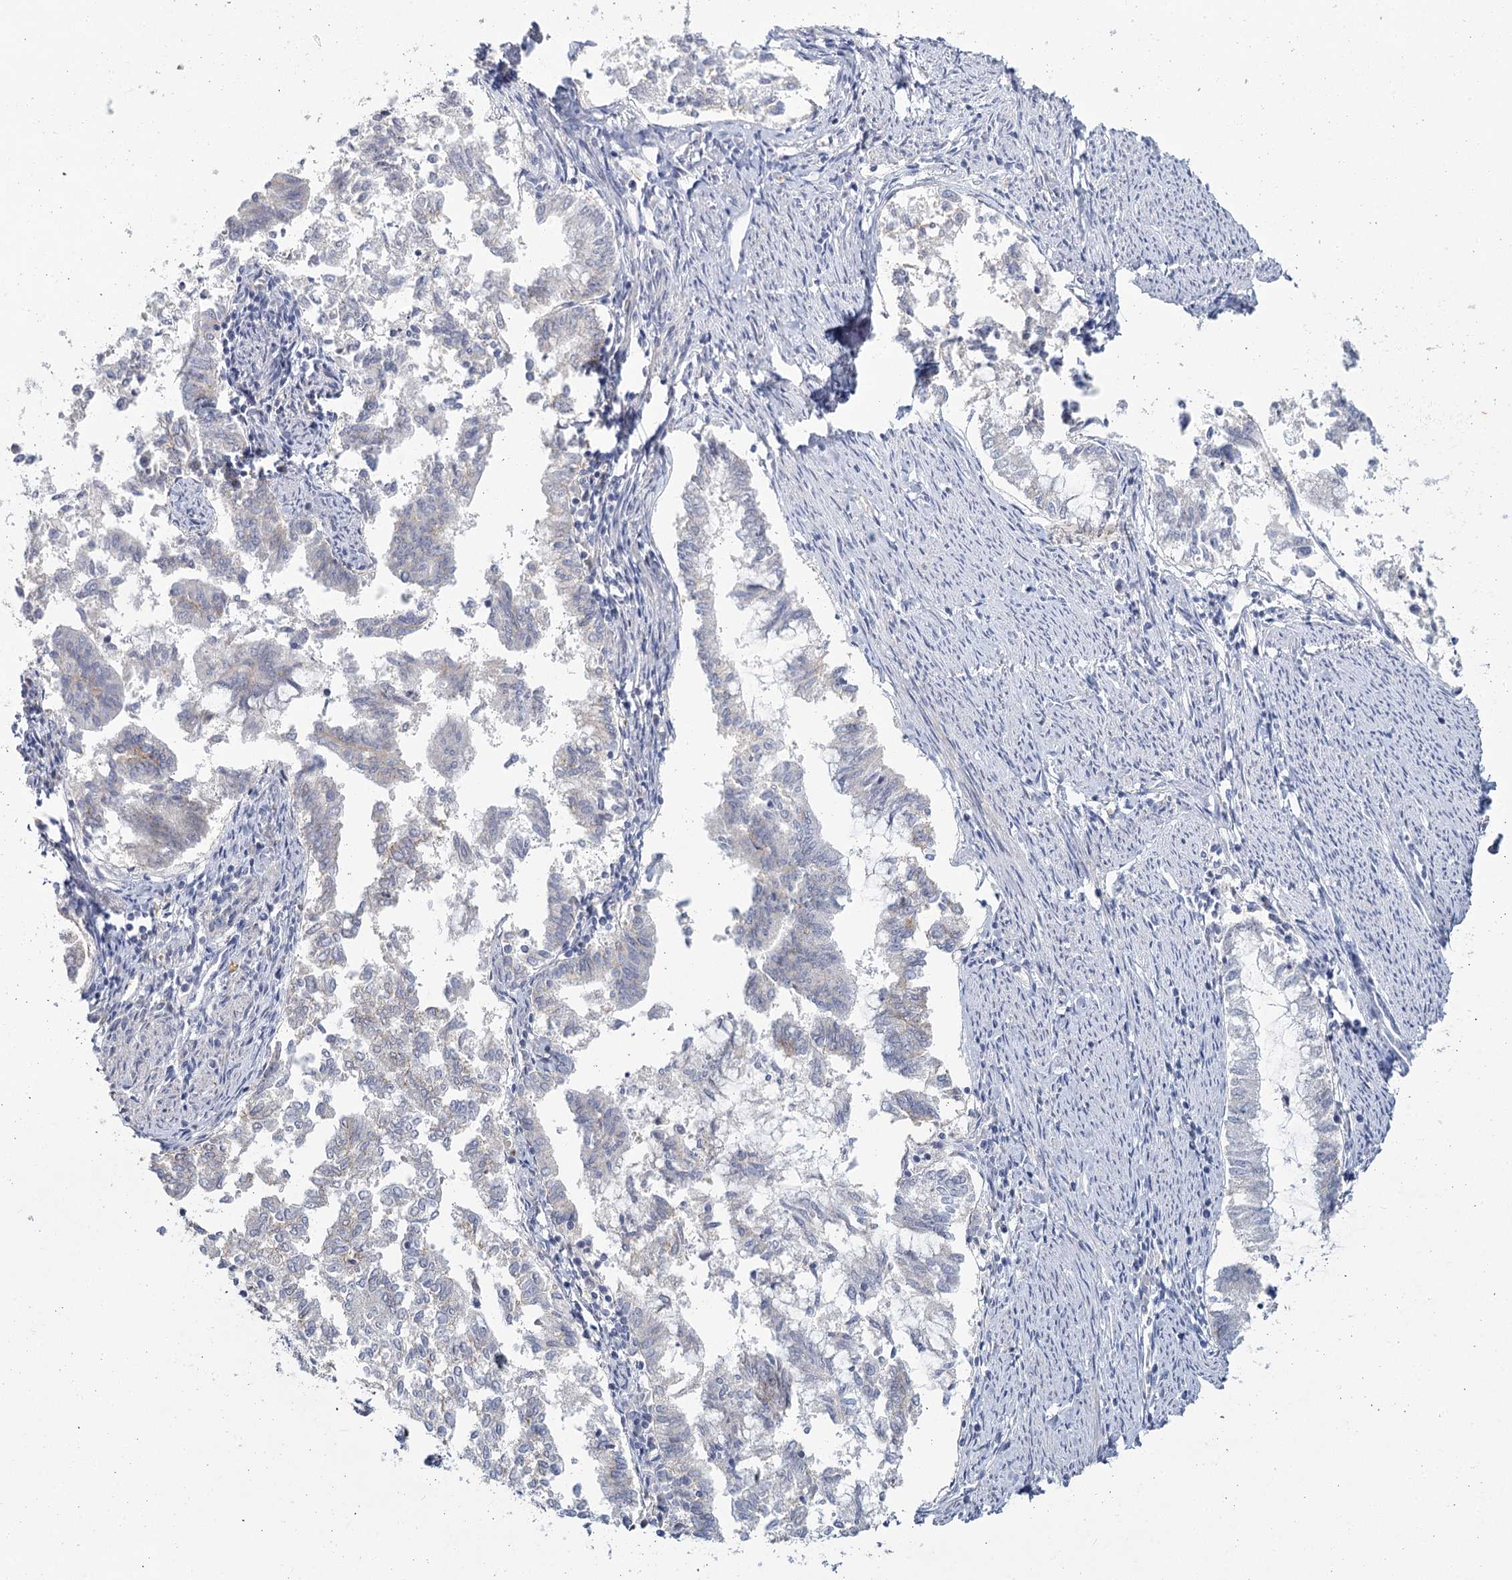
{"staining": {"intensity": "negative", "quantity": "none", "location": "none"}, "tissue": "endometrial cancer", "cell_type": "Tumor cells", "image_type": "cancer", "snomed": [{"axis": "morphology", "description": "Adenocarcinoma, NOS"}, {"axis": "topography", "description": "Endometrium"}], "caption": "This image is of adenocarcinoma (endometrial) stained with immunohistochemistry (IHC) to label a protein in brown with the nuclei are counter-stained blue. There is no expression in tumor cells.", "gene": "IGSF3", "patient": {"sex": "female", "age": 79}}